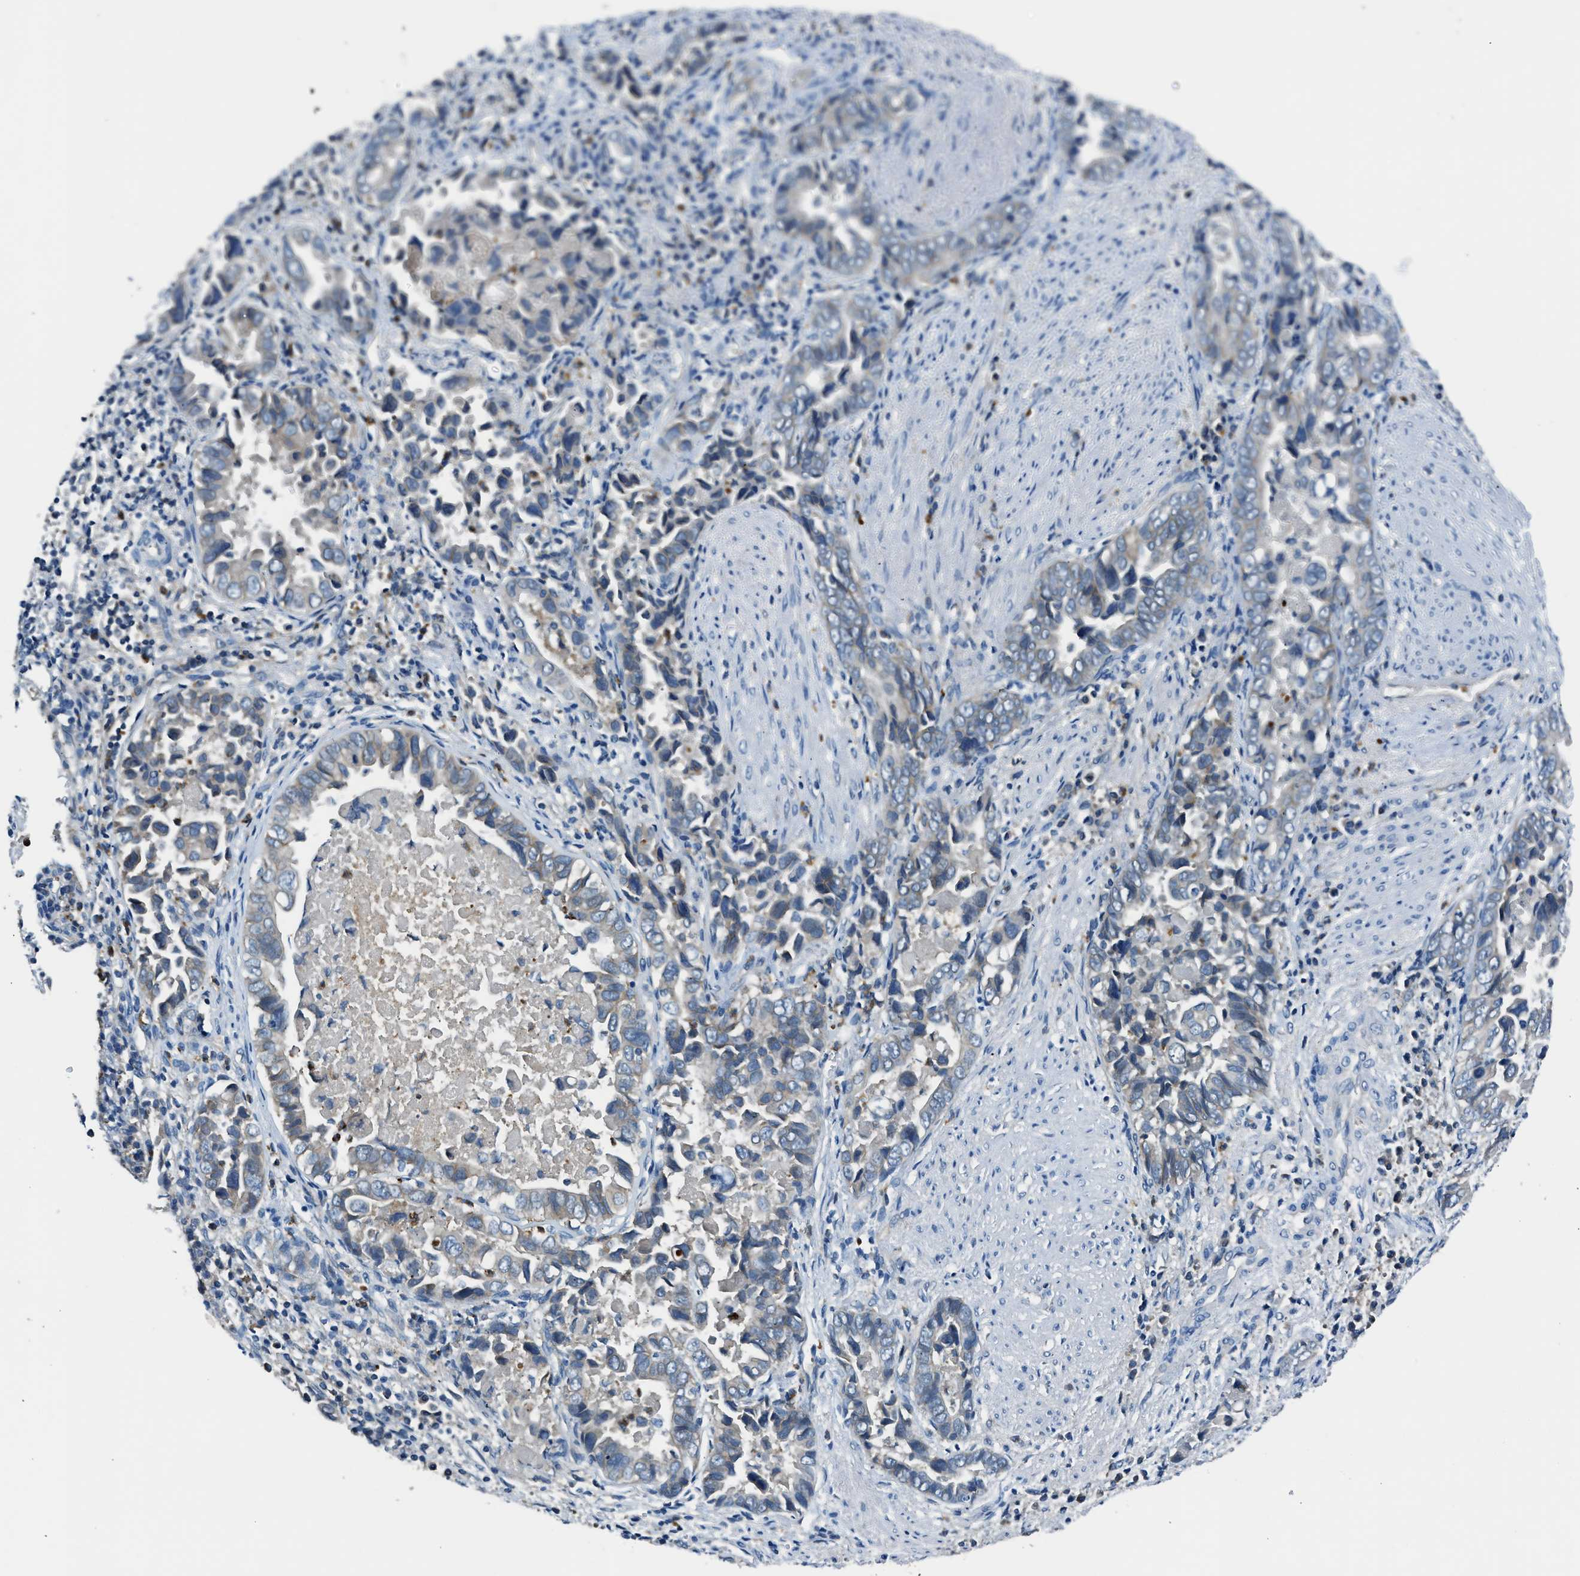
{"staining": {"intensity": "weak", "quantity": "<25%", "location": "cytoplasmic/membranous"}, "tissue": "liver cancer", "cell_type": "Tumor cells", "image_type": "cancer", "snomed": [{"axis": "morphology", "description": "Cholangiocarcinoma"}, {"axis": "topography", "description": "Liver"}], "caption": "Liver cancer (cholangiocarcinoma) stained for a protein using IHC demonstrates no staining tumor cells.", "gene": "BMP1", "patient": {"sex": "female", "age": 79}}